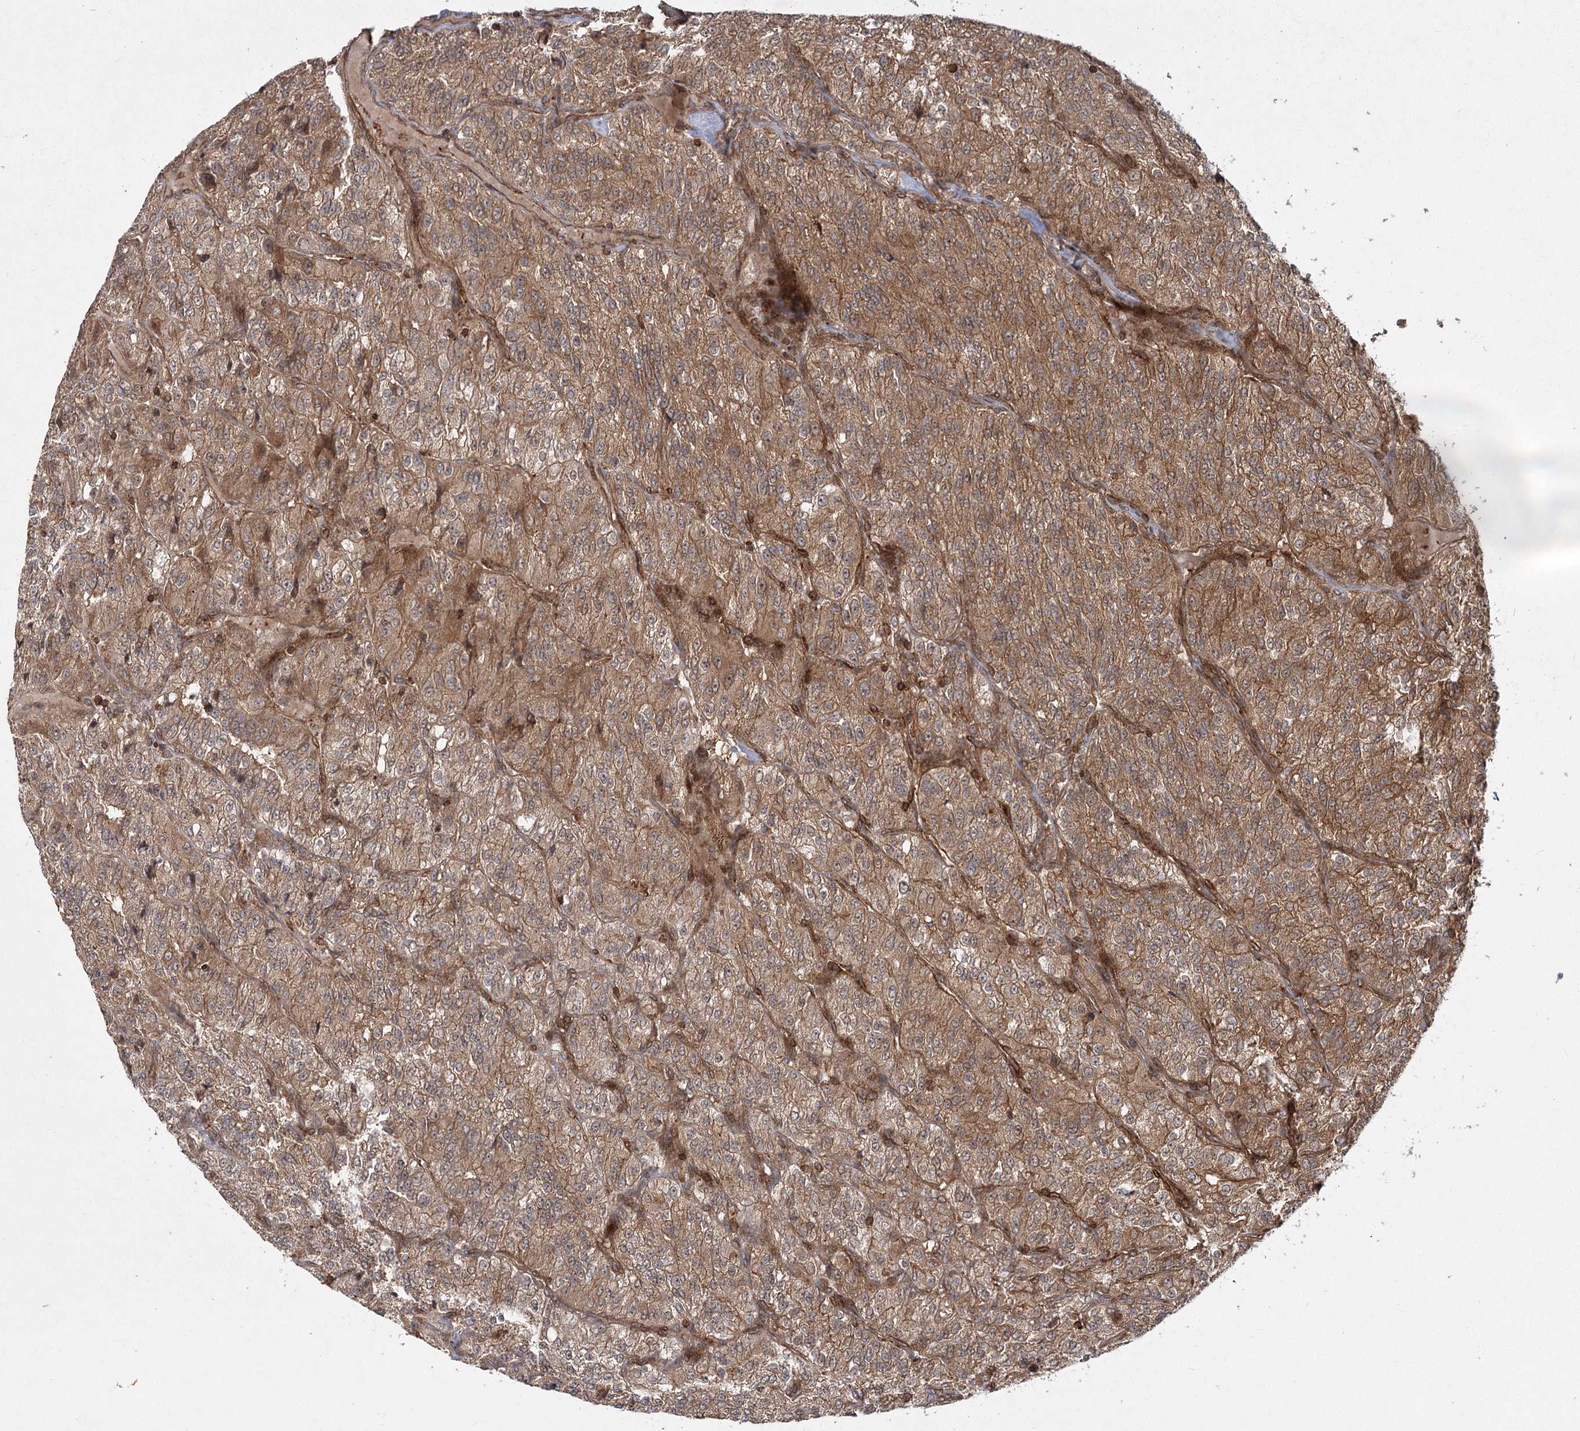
{"staining": {"intensity": "moderate", "quantity": ">75%", "location": "cytoplasmic/membranous"}, "tissue": "renal cancer", "cell_type": "Tumor cells", "image_type": "cancer", "snomed": [{"axis": "morphology", "description": "Adenocarcinoma, NOS"}, {"axis": "topography", "description": "Kidney"}], "caption": "Adenocarcinoma (renal) stained with a protein marker shows moderate staining in tumor cells.", "gene": "MDFIC", "patient": {"sex": "female", "age": 63}}